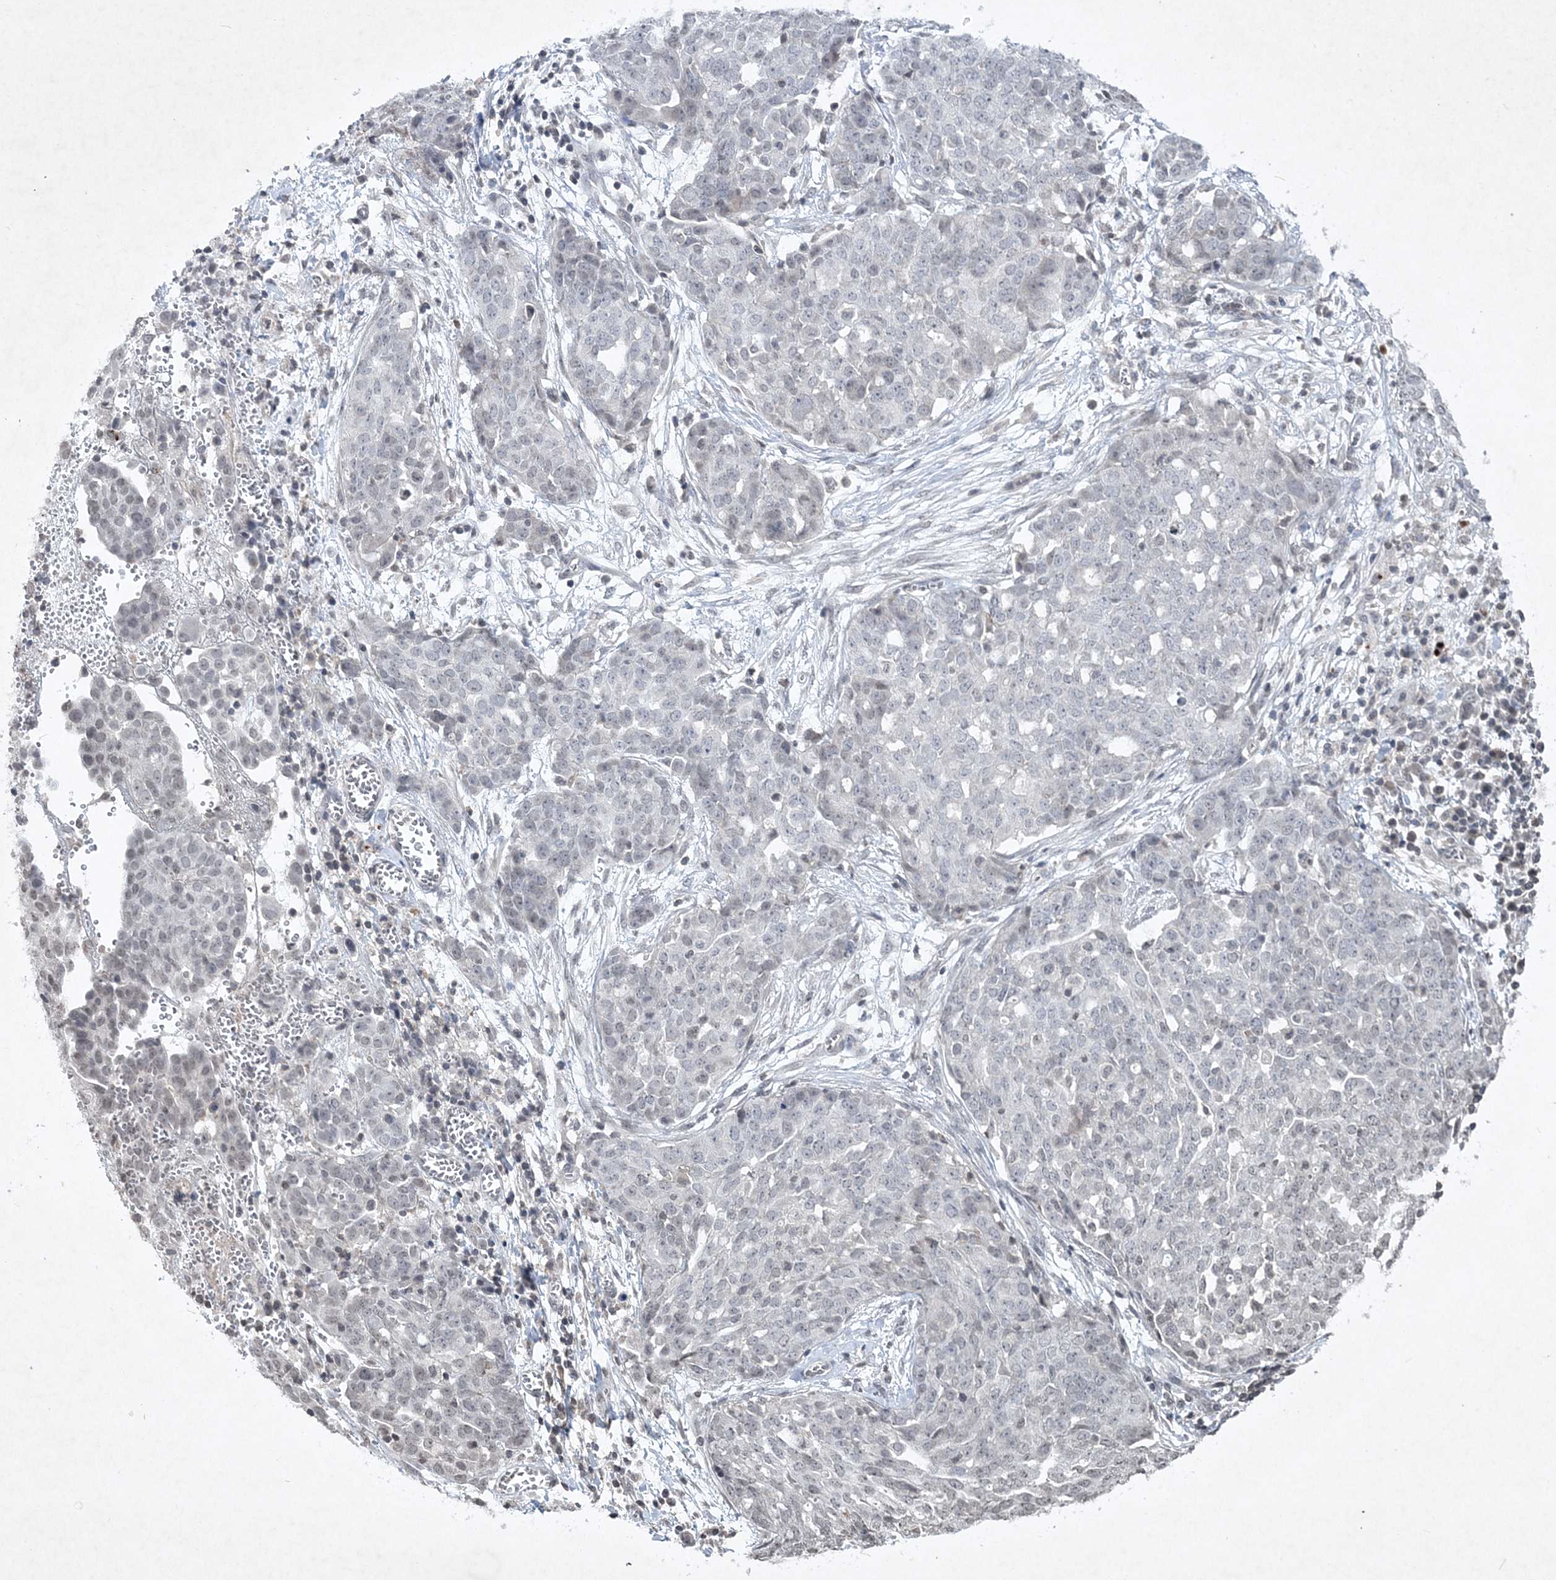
{"staining": {"intensity": "weak", "quantity": "25%-75%", "location": "nuclear"}, "tissue": "ovarian cancer", "cell_type": "Tumor cells", "image_type": "cancer", "snomed": [{"axis": "morphology", "description": "Cystadenocarcinoma, serous, NOS"}, {"axis": "topography", "description": "Soft tissue"}, {"axis": "topography", "description": "Ovary"}], "caption": "Ovarian serous cystadenocarcinoma tissue shows weak nuclear positivity in about 25%-75% of tumor cells, visualized by immunohistochemistry.", "gene": "SOWAHB", "patient": {"sex": "female", "age": 57}}